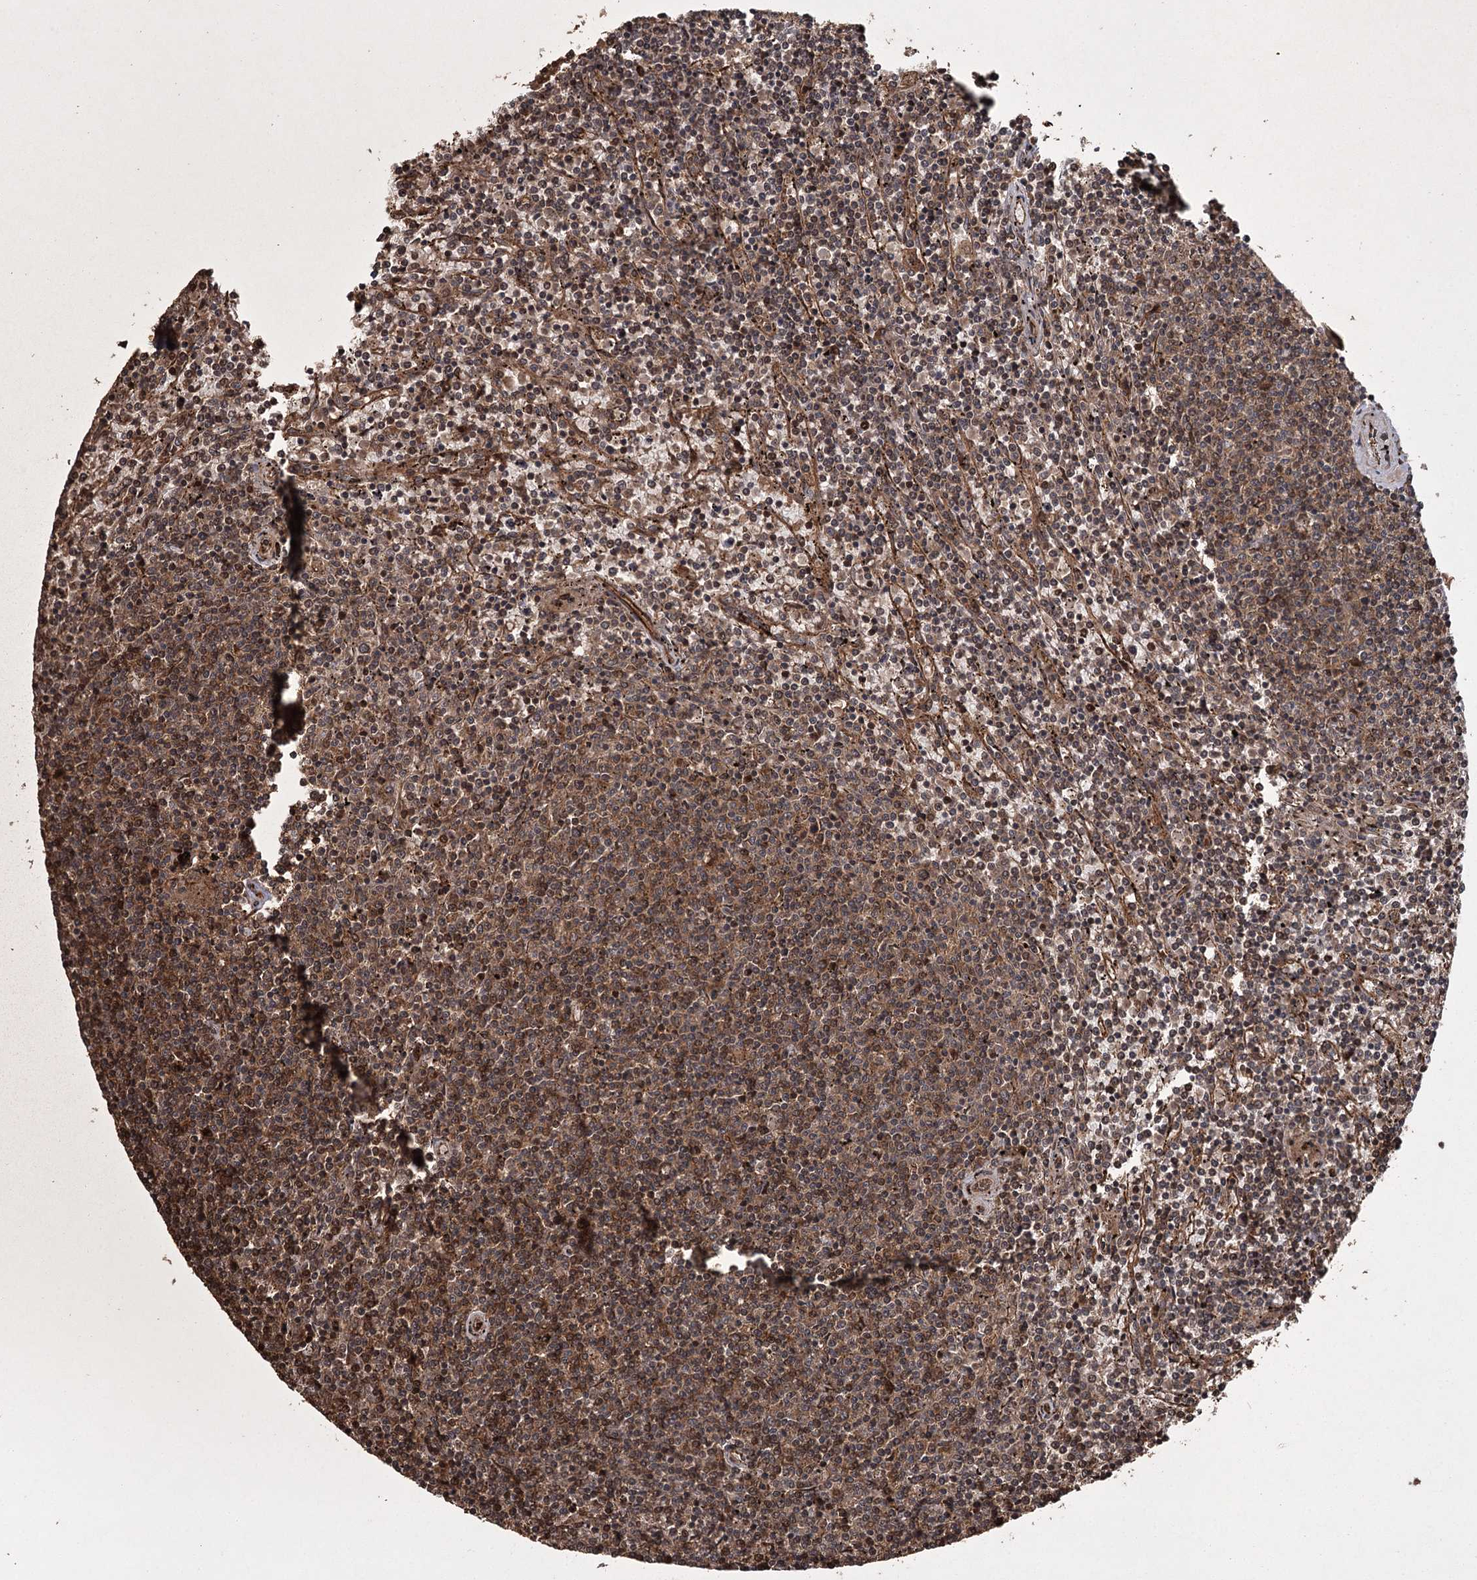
{"staining": {"intensity": "moderate", "quantity": "25%-75%", "location": "cytoplasmic/membranous"}, "tissue": "lymphoma", "cell_type": "Tumor cells", "image_type": "cancer", "snomed": [{"axis": "morphology", "description": "Malignant lymphoma, non-Hodgkin's type, Low grade"}, {"axis": "topography", "description": "Spleen"}], "caption": "Immunohistochemistry (IHC) staining of low-grade malignant lymphoma, non-Hodgkin's type, which demonstrates medium levels of moderate cytoplasmic/membranous staining in approximately 25%-75% of tumor cells indicating moderate cytoplasmic/membranous protein staining. The staining was performed using DAB (brown) for protein detection and nuclei were counterstained in hematoxylin (blue).", "gene": "RPAP3", "patient": {"sex": "female", "age": 50}}